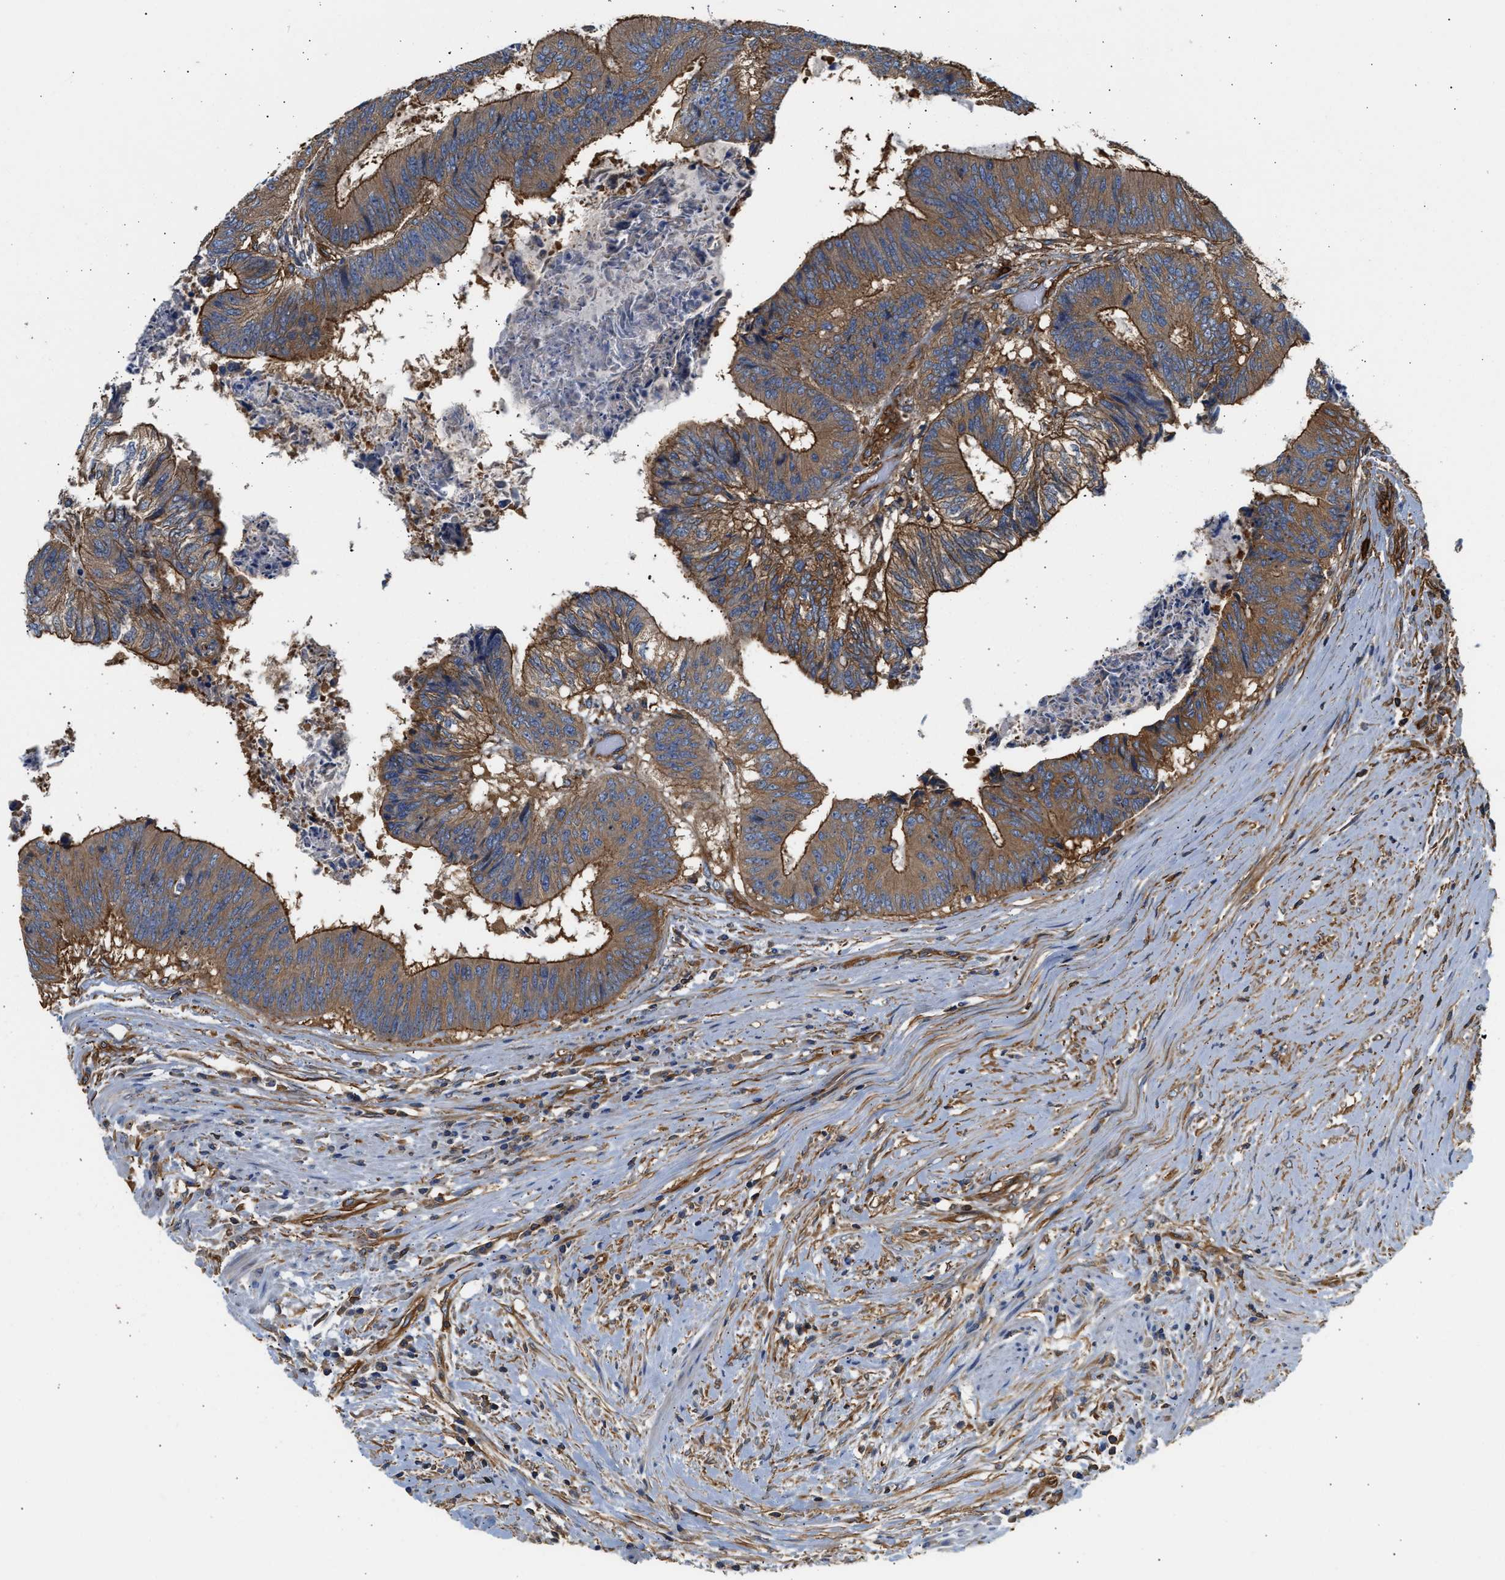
{"staining": {"intensity": "moderate", "quantity": ">75%", "location": "cytoplasmic/membranous"}, "tissue": "colorectal cancer", "cell_type": "Tumor cells", "image_type": "cancer", "snomed": [{"axis": "morphology", "description": "Adenocarcinoma, NOS"}, {"axis": "topography", "description": "Rectum"}], "caption": "Protein expression analysis of human colorectal cancer (adenocarcinoma) reveals moderate cytoplasmic/membranous staining in about >75% of tumor cells.", "gene": "SAMD9L", "patient": {"sex": "male", "age": 72}}